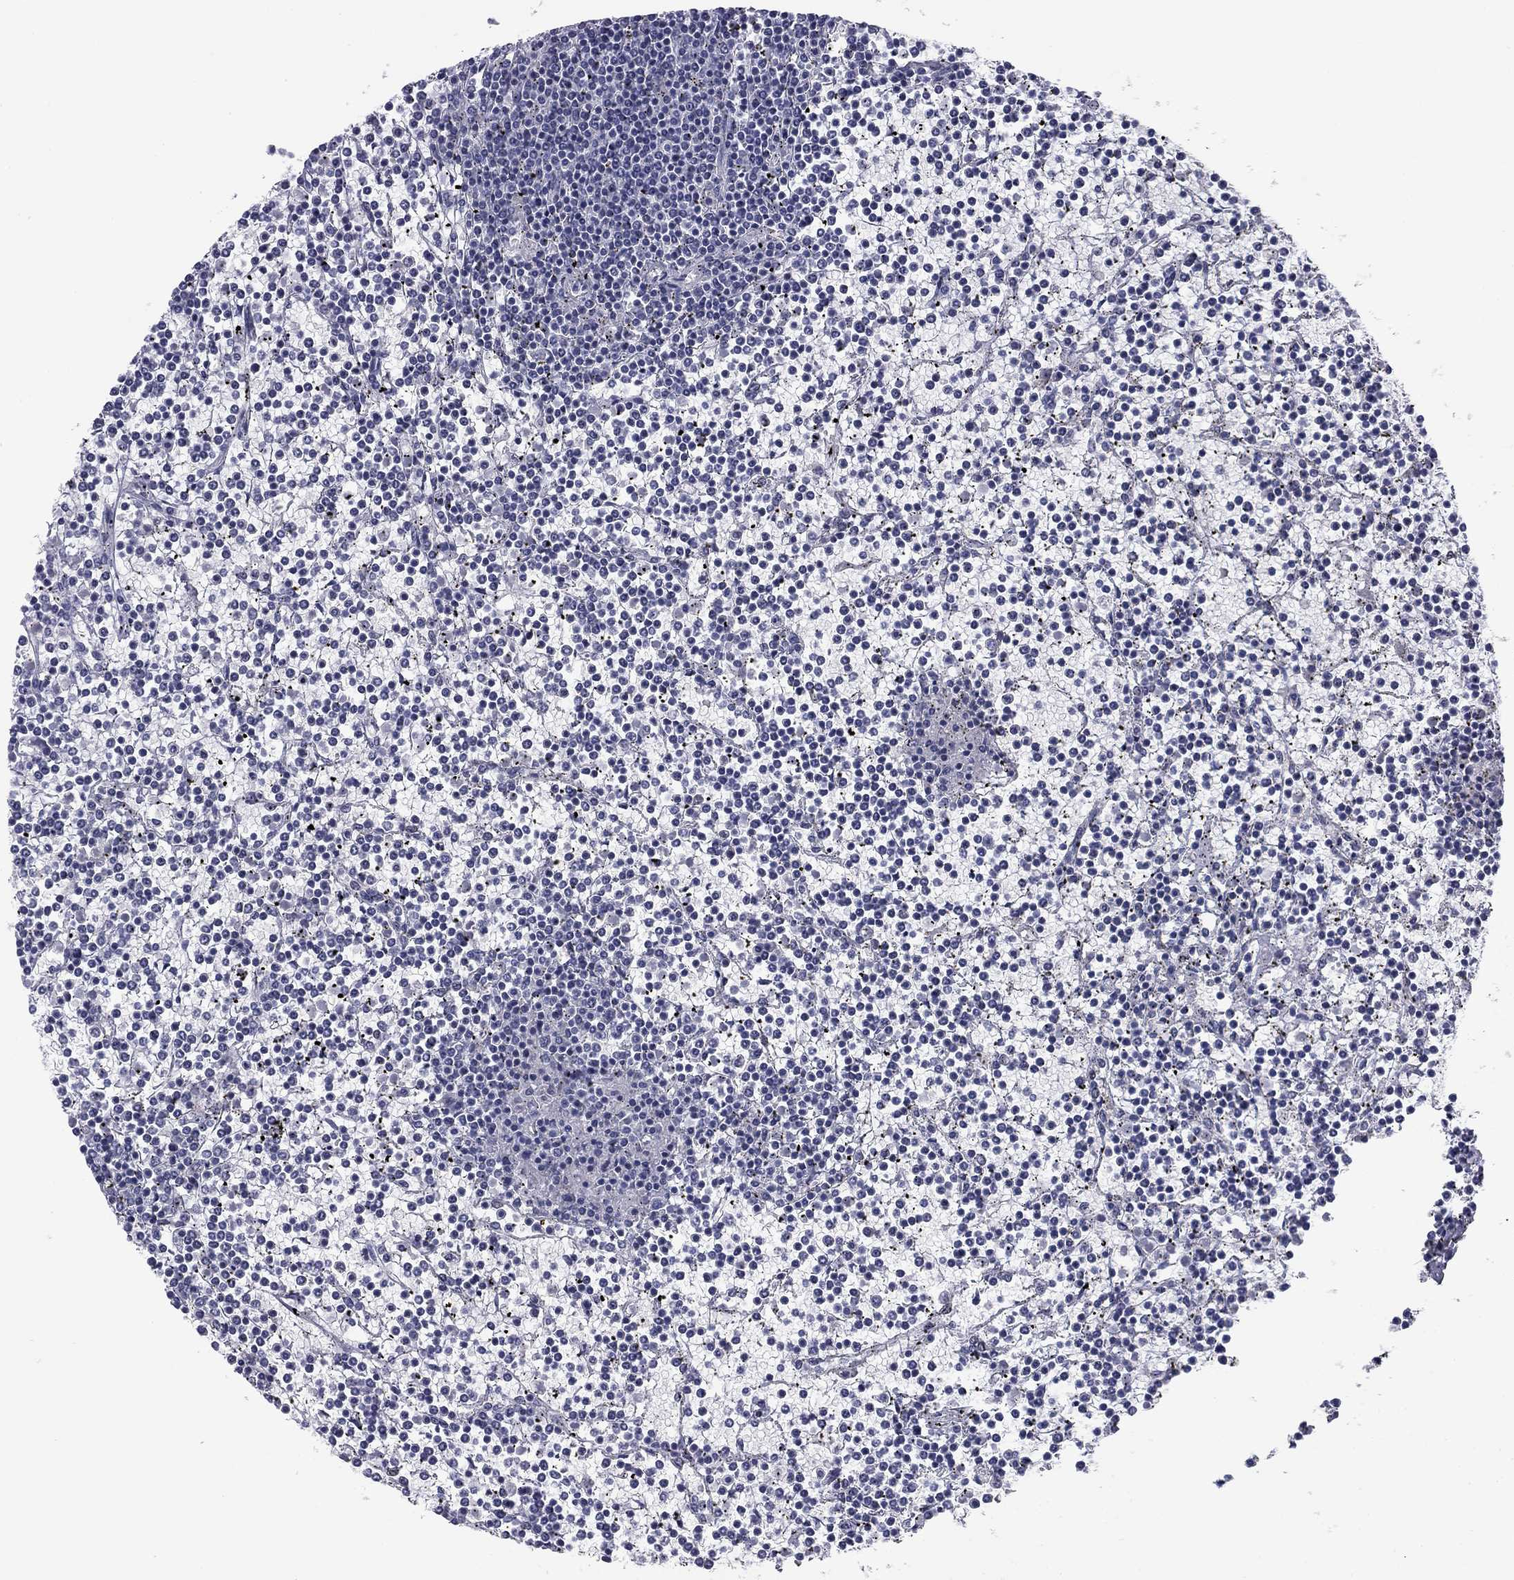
{"staining": {"intensity": "negative", "quantity": "none", "location": "none"}, "tissue": "lymphoma", "cell_type": "Tumor cells", "image_type": "cancer", "snomed": [{"axis": "morphology", "description": "Malignant lymphoma, non-Hodgkin's type, Low grade"}, {"axis": "topography", "description": "Spleen"}], "caption": "Immunohistochemistry (IHC) of lymphoma shows no positivity in tumor cells.", "gene": "PRPH", "patient": {"sex": "female", "age": 19}}